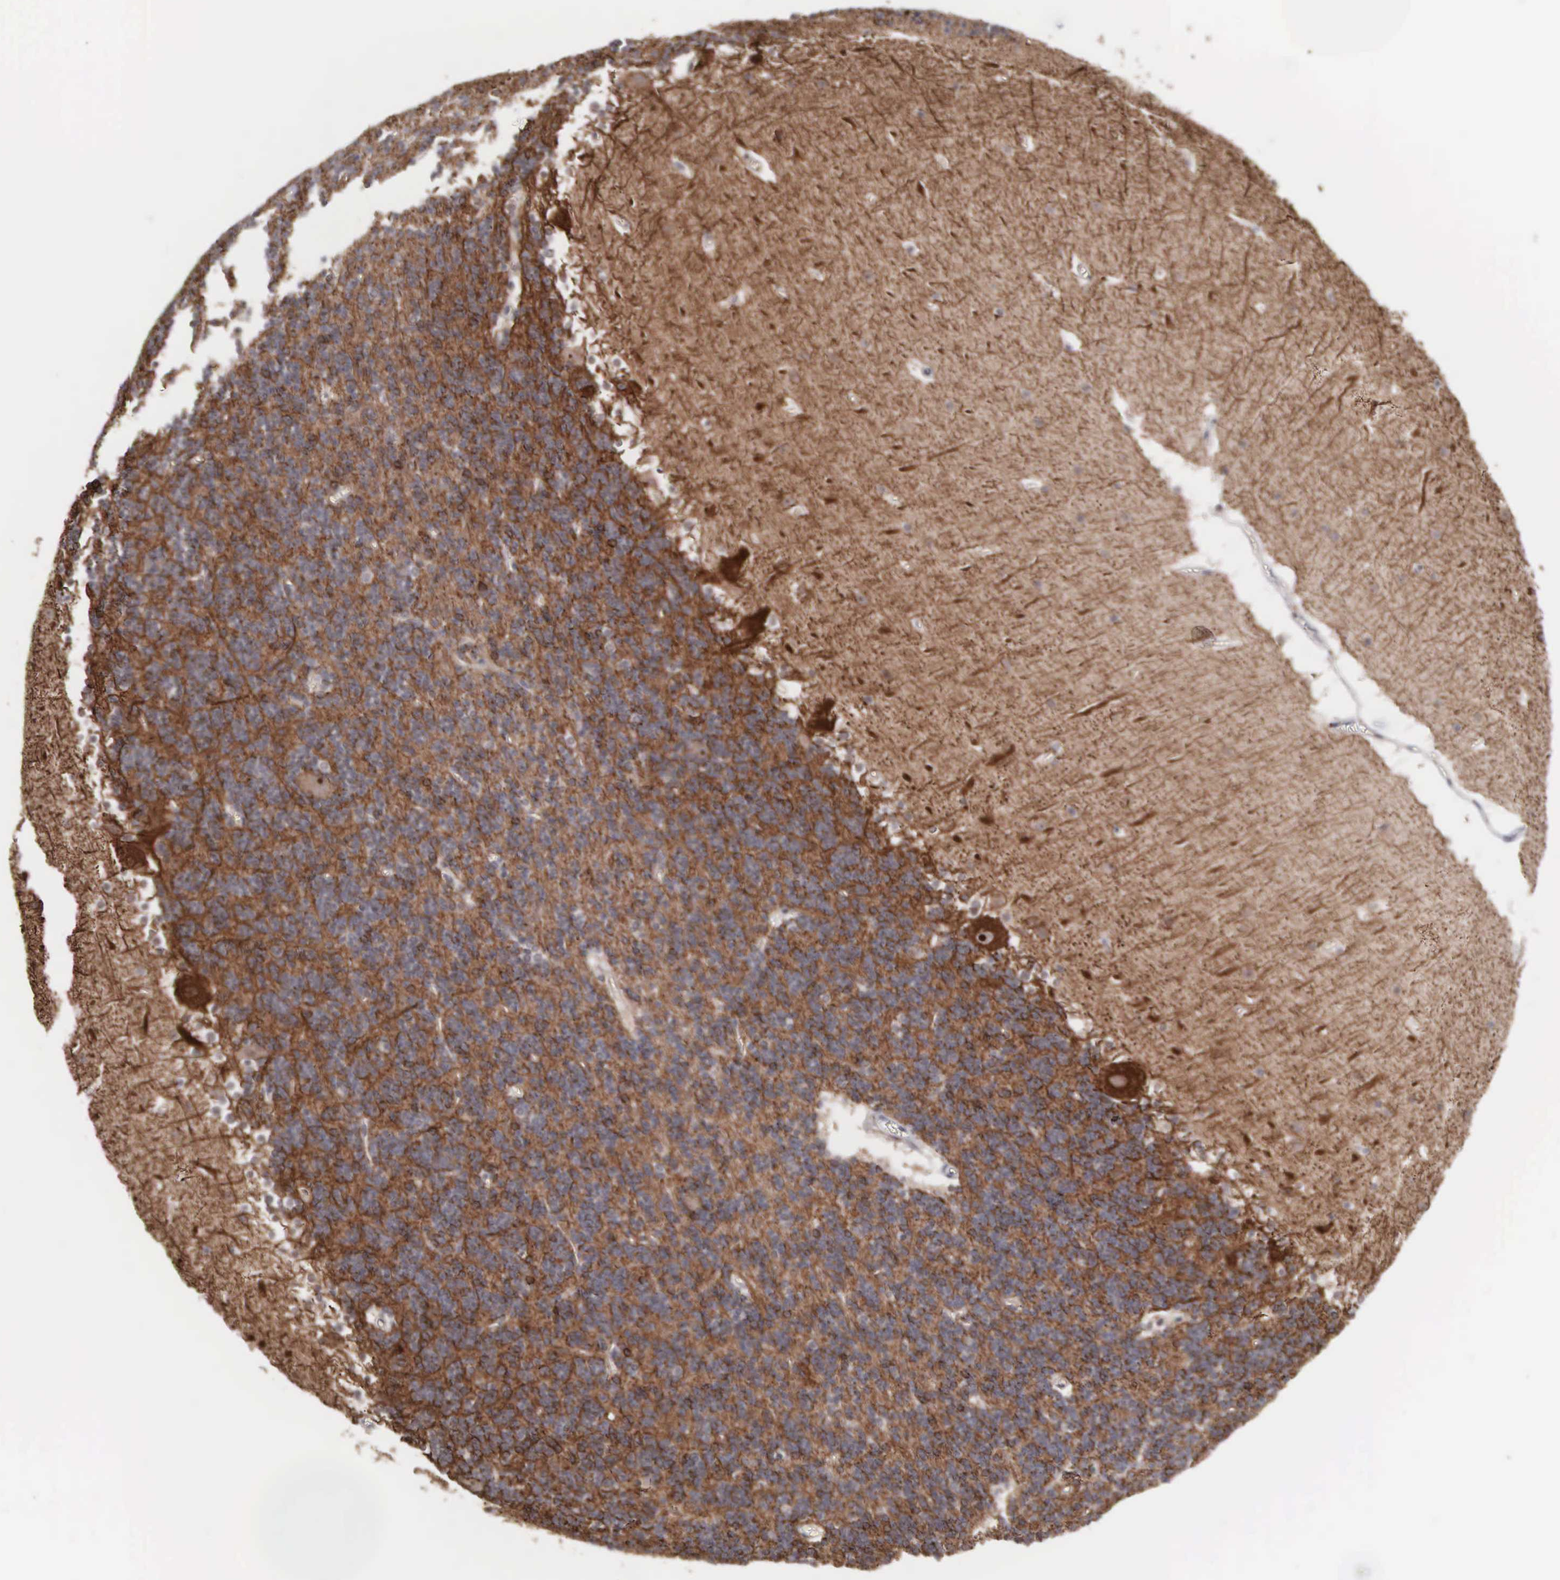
{"staining": {"intensity": "moderate", "quantity": "<25%", "location": "cytoplasmic/membranous"}, "tissue": "cerebellum", "cell_type": "Cells in granular layer", "image_type": "normal", "snomed": [{"axis": "morphology", "description": "Normal tissue, NOS"}, {"axis": "topography", "description": "Cerebellum"}], "caption": "Immunohistochemical staining of normal human cerebellum shows low levels of moderate cytoplasmic/membranous staining in about <25% of cells in granular layer. (DAB IHC with brightfield microscopy, high magnification).", "gene": "ACOT4", "patient": {"sex": "female", "age": 19}}